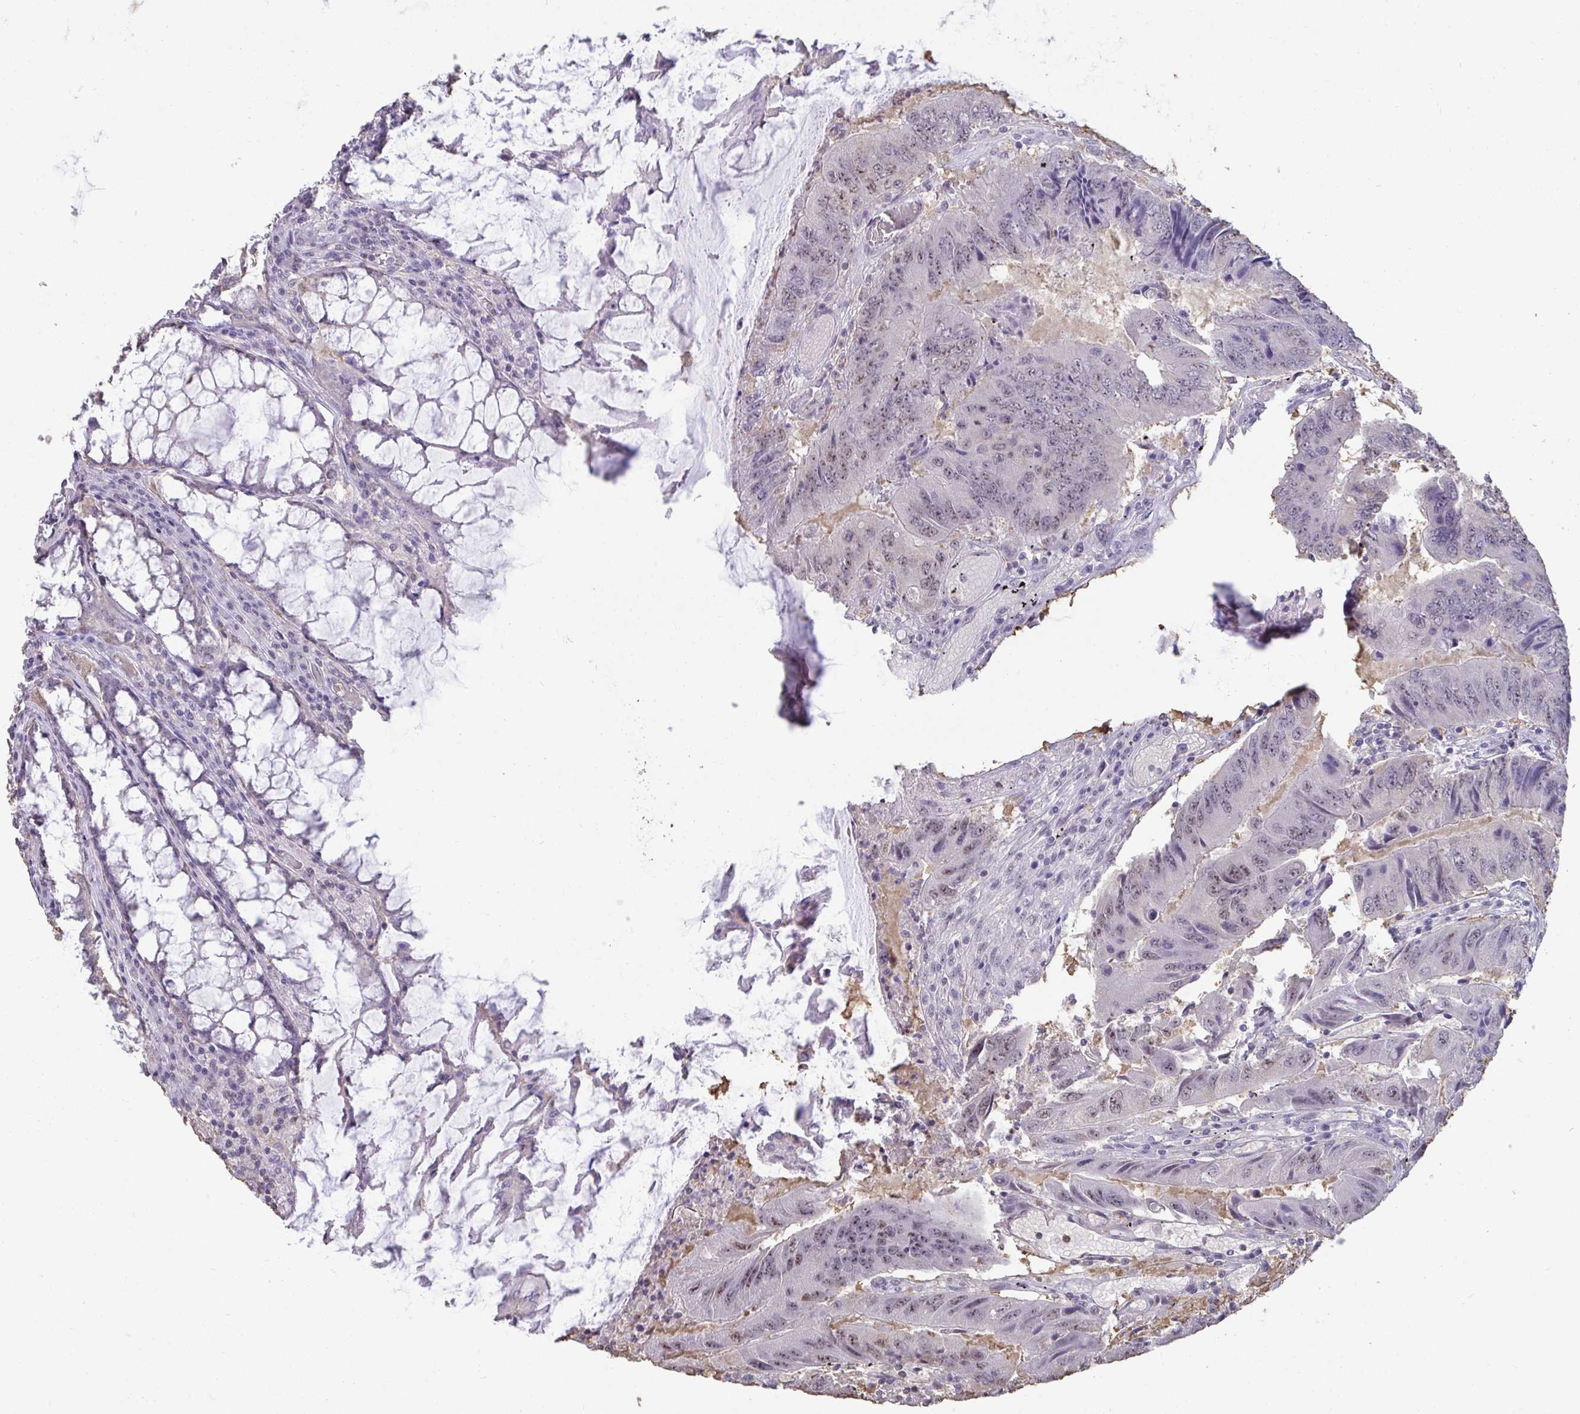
{"staining": {"intensity": "weak", "quantity": "25%-75%", "location": "nuclear"}, "tissue": "colorectal cancer", "cell_type": "Tumor cells", "image_type": "cancer", "snomed": [{"axis": "morphology", "description": "Adenocarcinoma, NOS"}, {"axis": "topography", "description": "Colon"}], "caption": "This image shows immunohistochemistry (IHC) staining of human colorectal cancer, with low weak nuclear positivity in about 25%-75% of tumor cells.", "gene": "SENP3", "patient": {"sex": "male", "age": 53}}